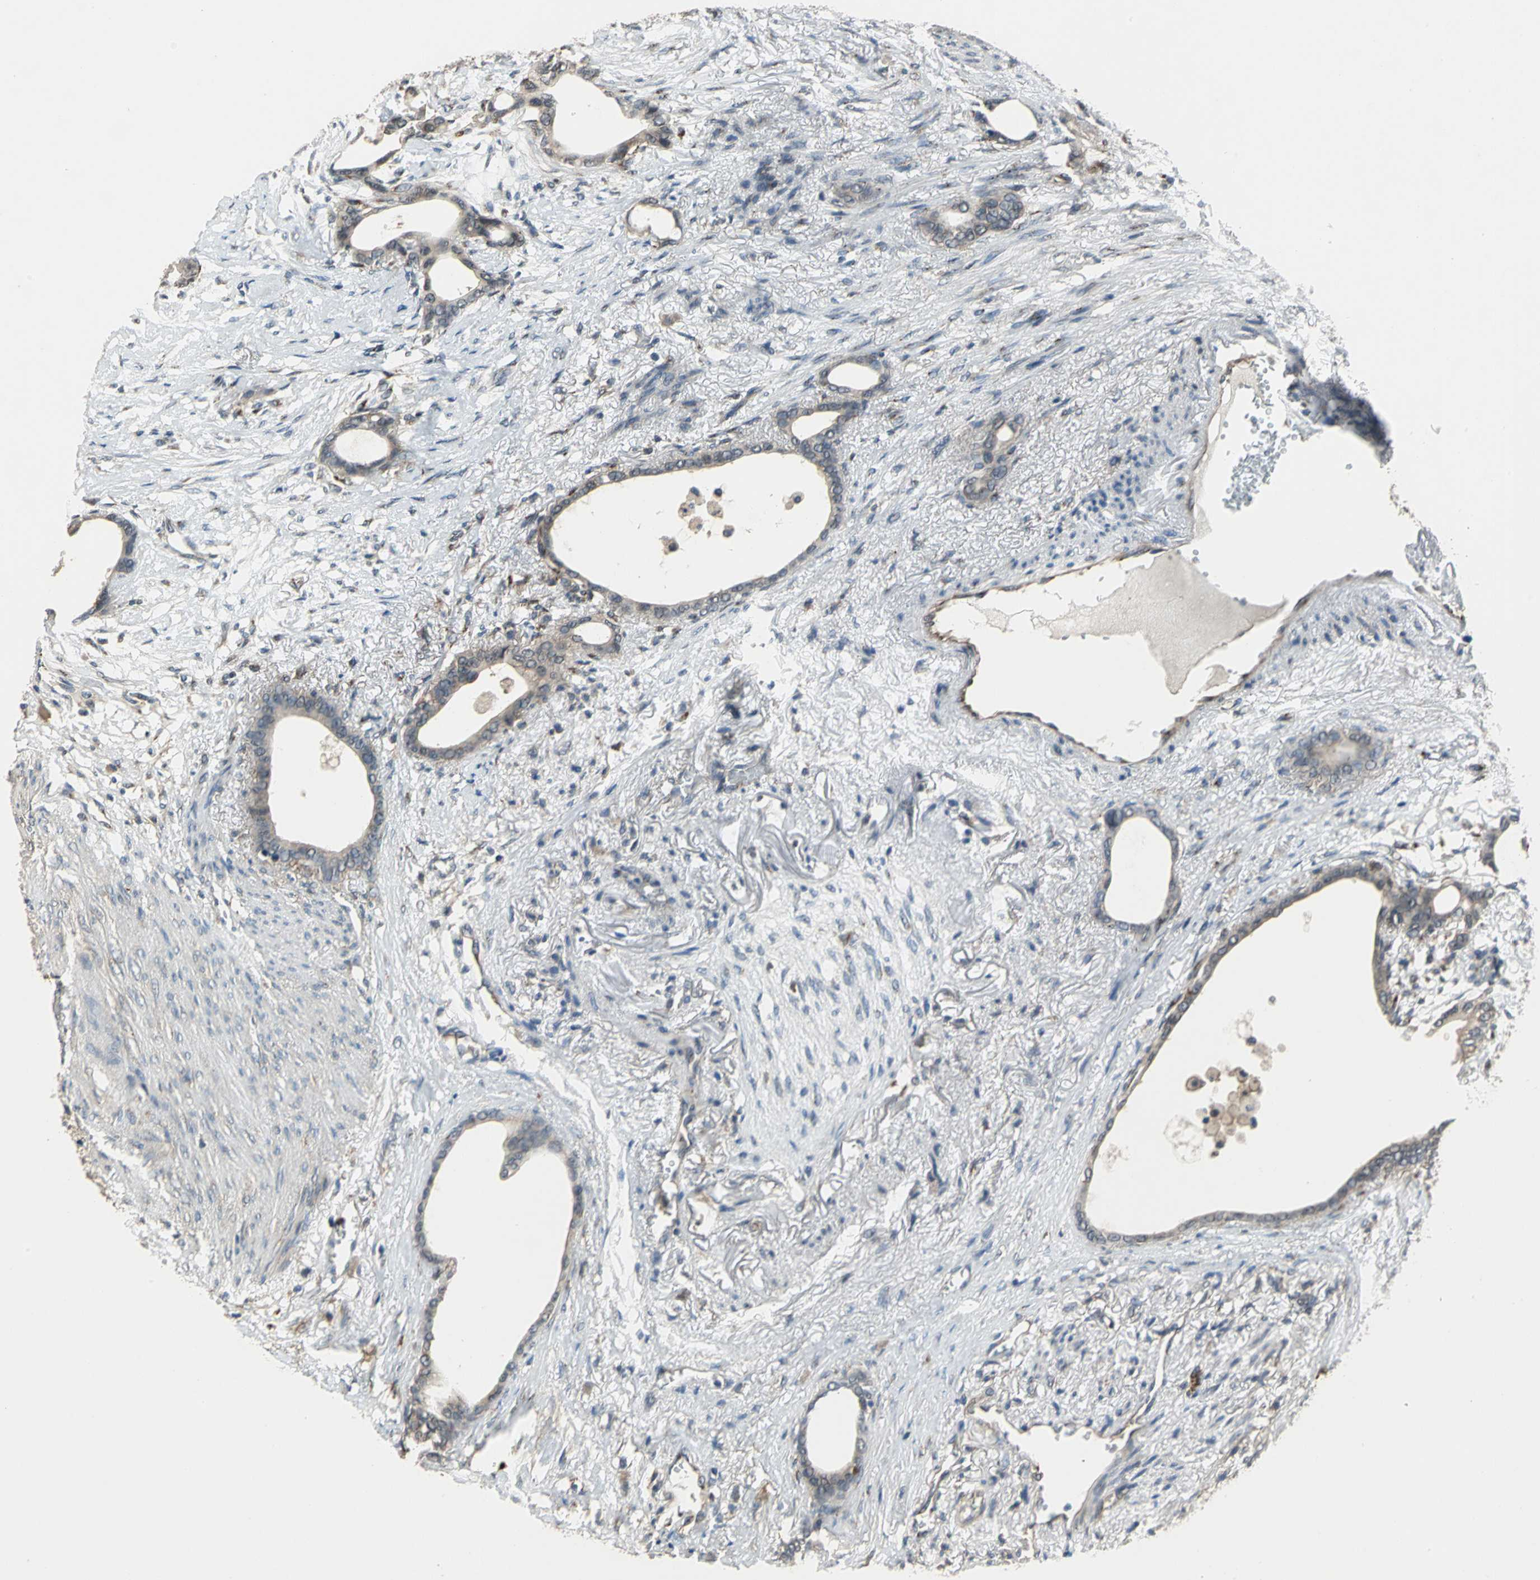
{"staining": {"intensity": "weak", "quantity": ">75%", "location": "cytoplasmic/membranous"}, "tissue": "stomach cancer", "cell_type": "Tumor cells", "image_type": "cancer", "snomed": [{"axis": "morphology", "description": "Adenocarcinoma, NOS"}, {"axis": "topography", "description": "Stomach"}], "caption": "Immunohistochemical staining of stomach cancer shows low levels of weak cytoplasmic/membranous staining in approximately >75% of tumor cells. The staining was performed using DAB to visualize the protein expression in brown, while the nuclei were stained in blue with hematoxylin (Magnification: 20x).", "gene": "NFKBIE", "patient": {"sex": "female", "age": 75}}